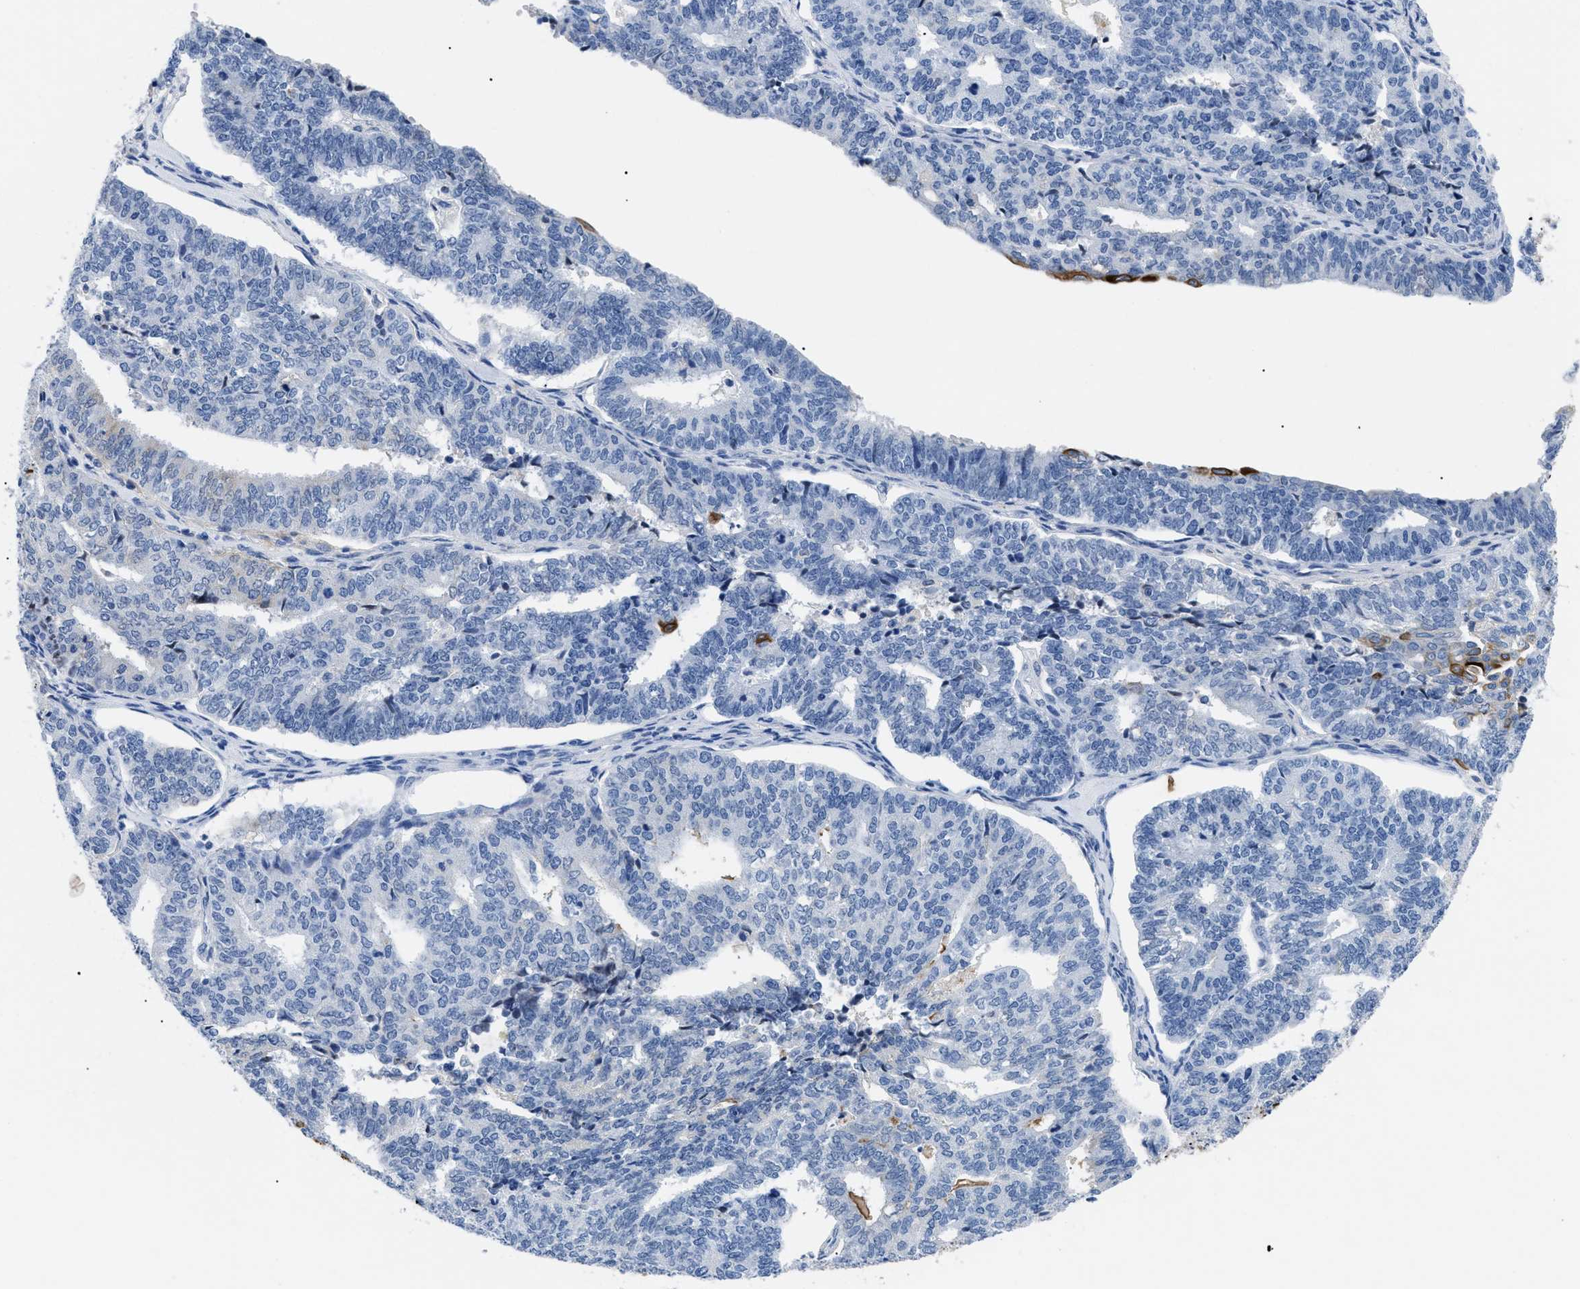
{"staining": {"intensity": "negative", "quantity": "none", "location": "none"}, "tissue": "endometrial cancer", "cell_type": "Tumor cells", "image_type": "cancer", "snomed": [{"axis": "morphology", "description": "Adenocarcinoma, NOS"}, {"axis": "topography", "description": "Endometrium"}], "caption": "Endometrial adenocarcinoma was stained to show a protein in brown. There is no significant staining in tumor cells.", "gene": "TMEM68", "patient": {"sex": "female", "age": 70}}